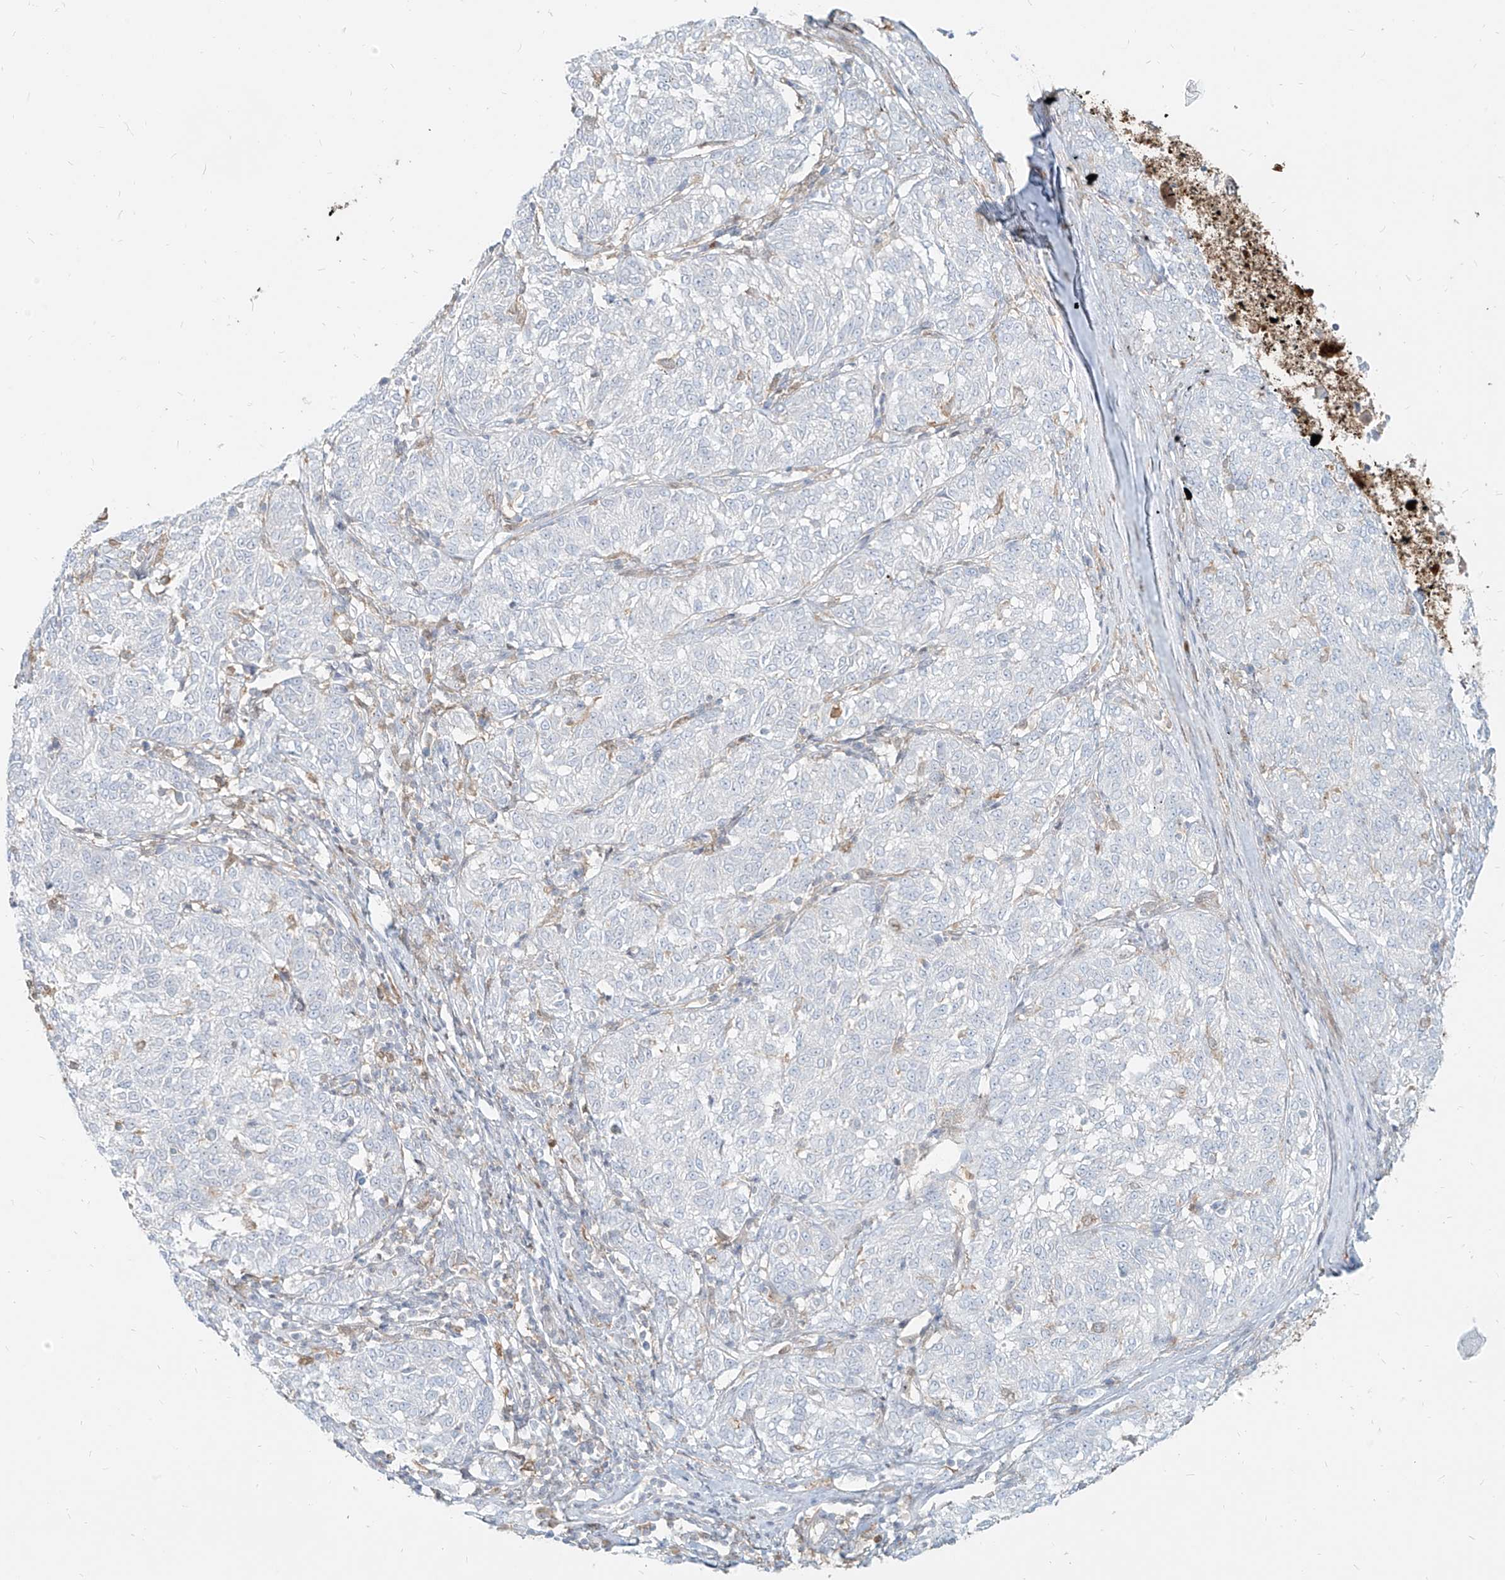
{"staining": {"intensity": "negative", "quantity": "none", "location": "none"}, "tissue": "melanoma", "cell_type": "Tumor cells", "image_type": "cancer", "snomed": [{"axis": "morphology", "description": "Malignant melanoma, NOS"}, {"axis": "topography", "description": "Skin"}], "caption": "Immunohistochemistry image of human melanoma stained for a protein (brown), which demonstrates no expression in tumor cells. Brightfield microscopy of immunohistochemistry (IHC) stained with DAB (3,3'-diaminobenzidine) (brown) and hematoxylin (blue), captured at high magnification.", "gene": "PGD", "patient": {"sex": "female", "age": 72}}